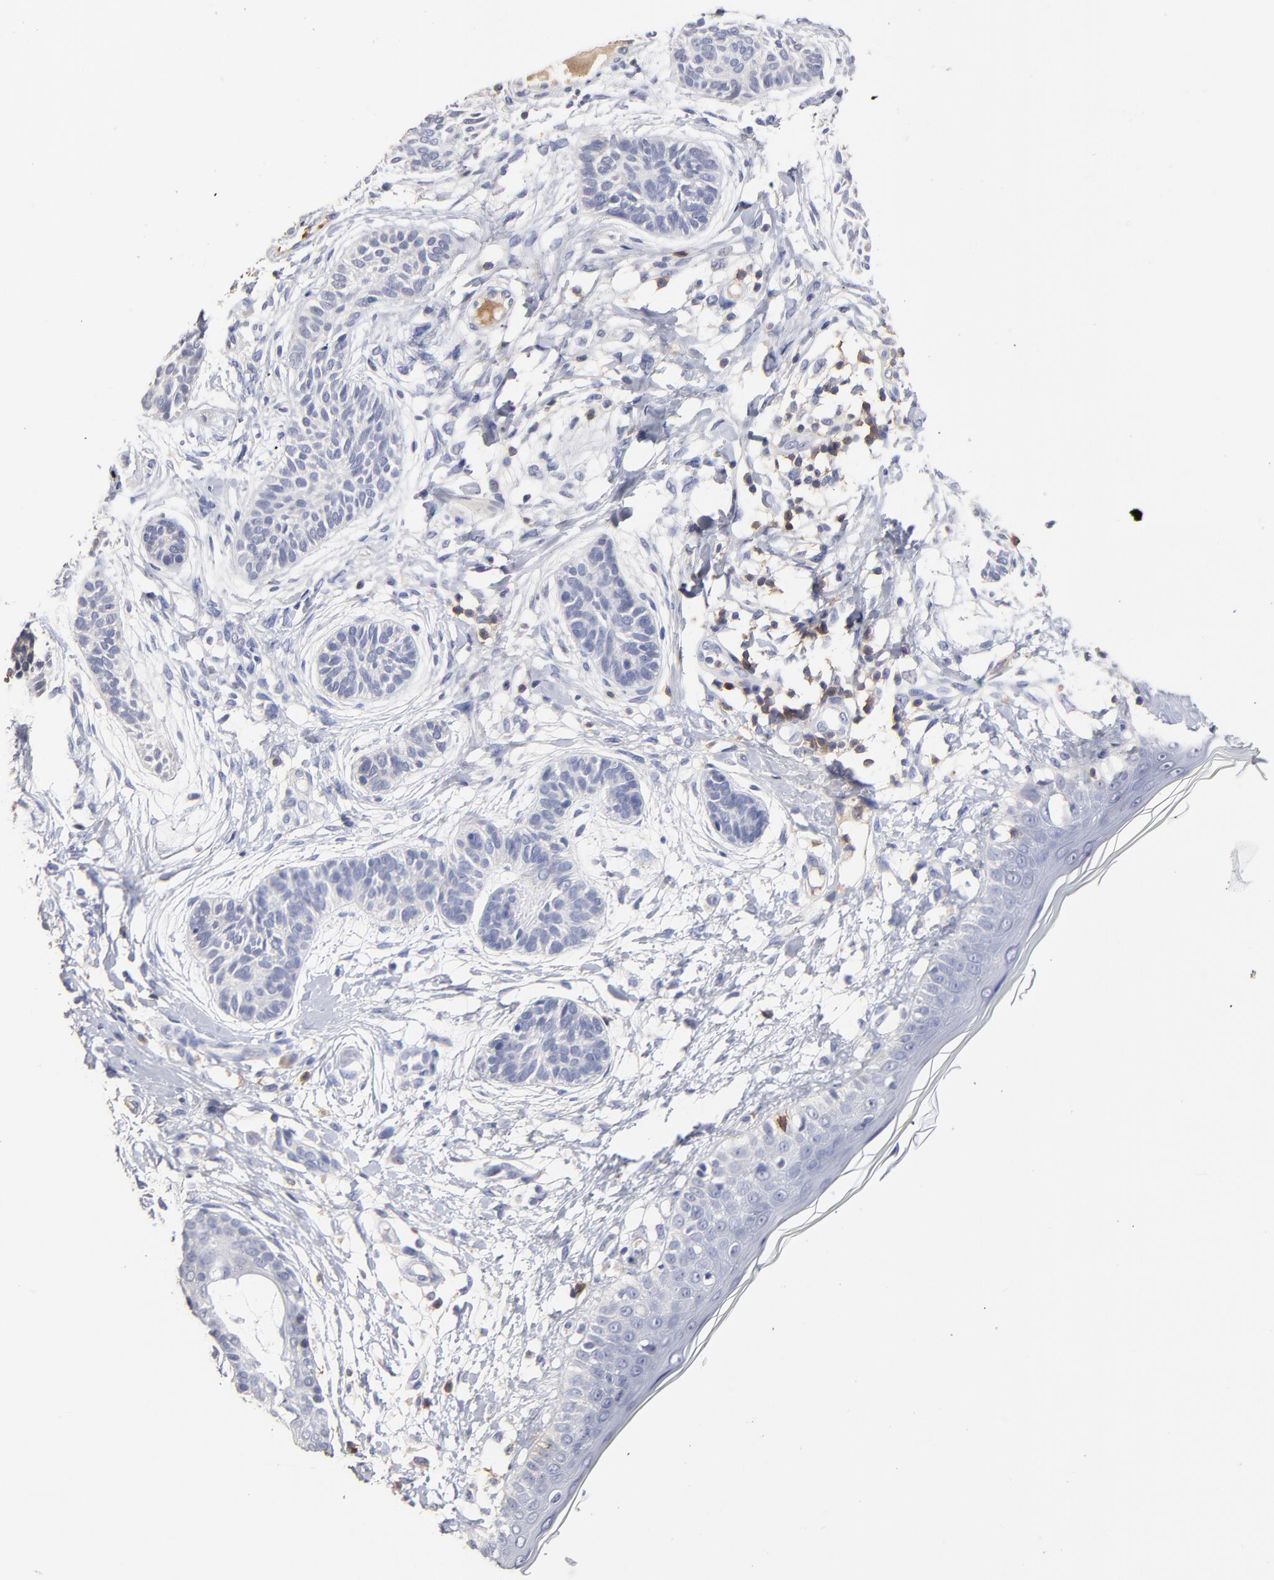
{"staining": {"intensity": "negative", "quantity": "none", "location": "none"}, "tissue": "skin cancer", "cell_type": "Tumor cells", "image_type": "cancer", "snomed": [{"axis": "morphology", "description": "Normal tissue, NOS"}, {"axis": "morphology", "description": "Basal cell carcinoma"}, {"axis": "topography", "description": "Skin"}], "caption": "Skin cancer (basal cell carcinoma) was stained to show a protein in brown. There is no significant expression in tumor cells.", "gene": "TRAT1", "patient": {"sex": "male", "age": 63}}